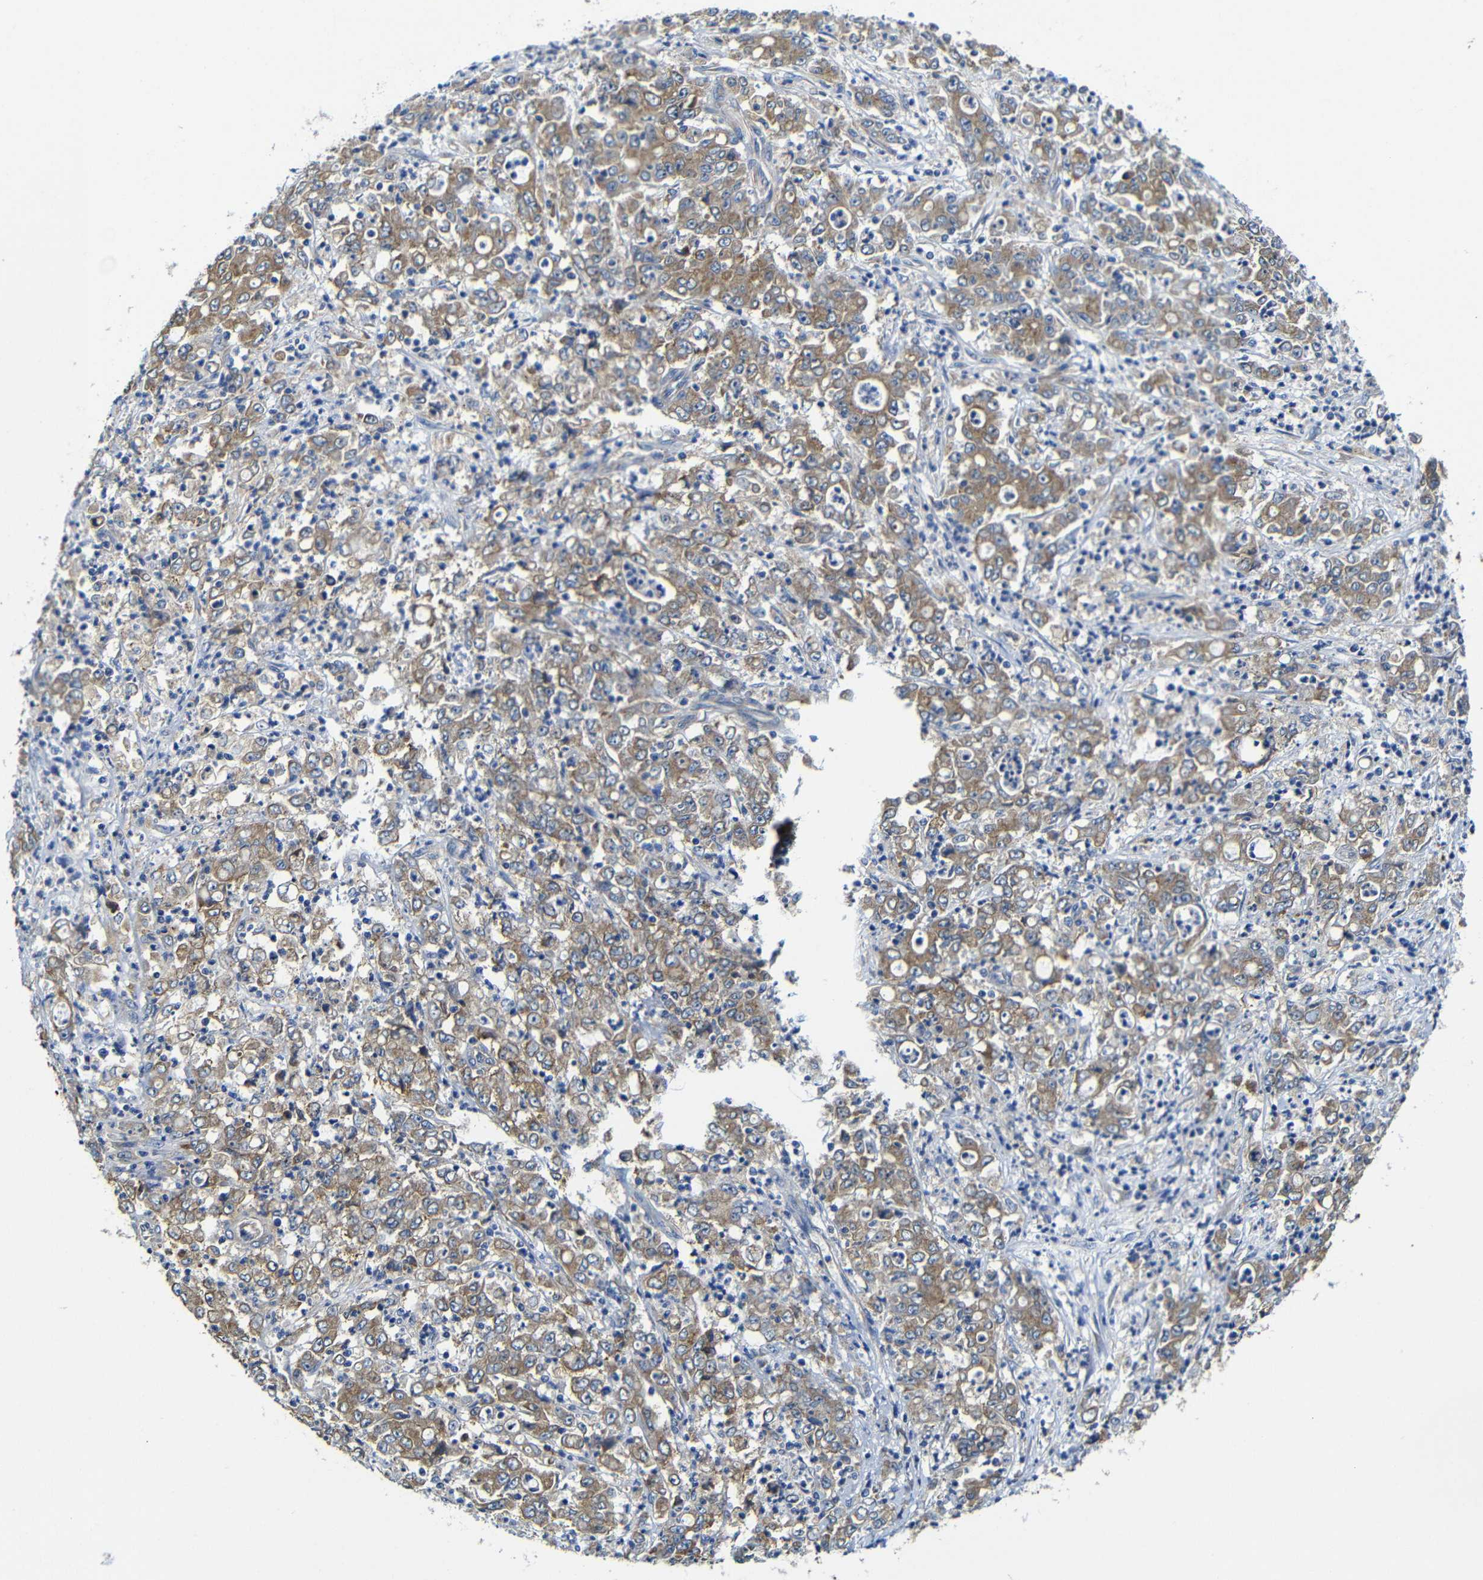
{"staining": {"intensity": "moderate", "quantity": "25%-75%", "location": "cytoplasmic/membranous"}, "tissue": "stomach cancer", "cell_type": "Tumor cells", "image_type": "cancer", "snomed": [{"axis": "morphology", "description": "Adenocarcinoma, NOS"}, {"axis": "topography", "description": "Stomach, lower"}], "caption": "This micrograph demonstrates immunohistochemistry (IHC) staining of human stomach adenocarcinoma, with medium moderate cytoplasmic/membranous positivity in approximately 25%-75% of tumor cells.", "gene": "CLCC1", "patient": {"sex": "female", "age": 71}}